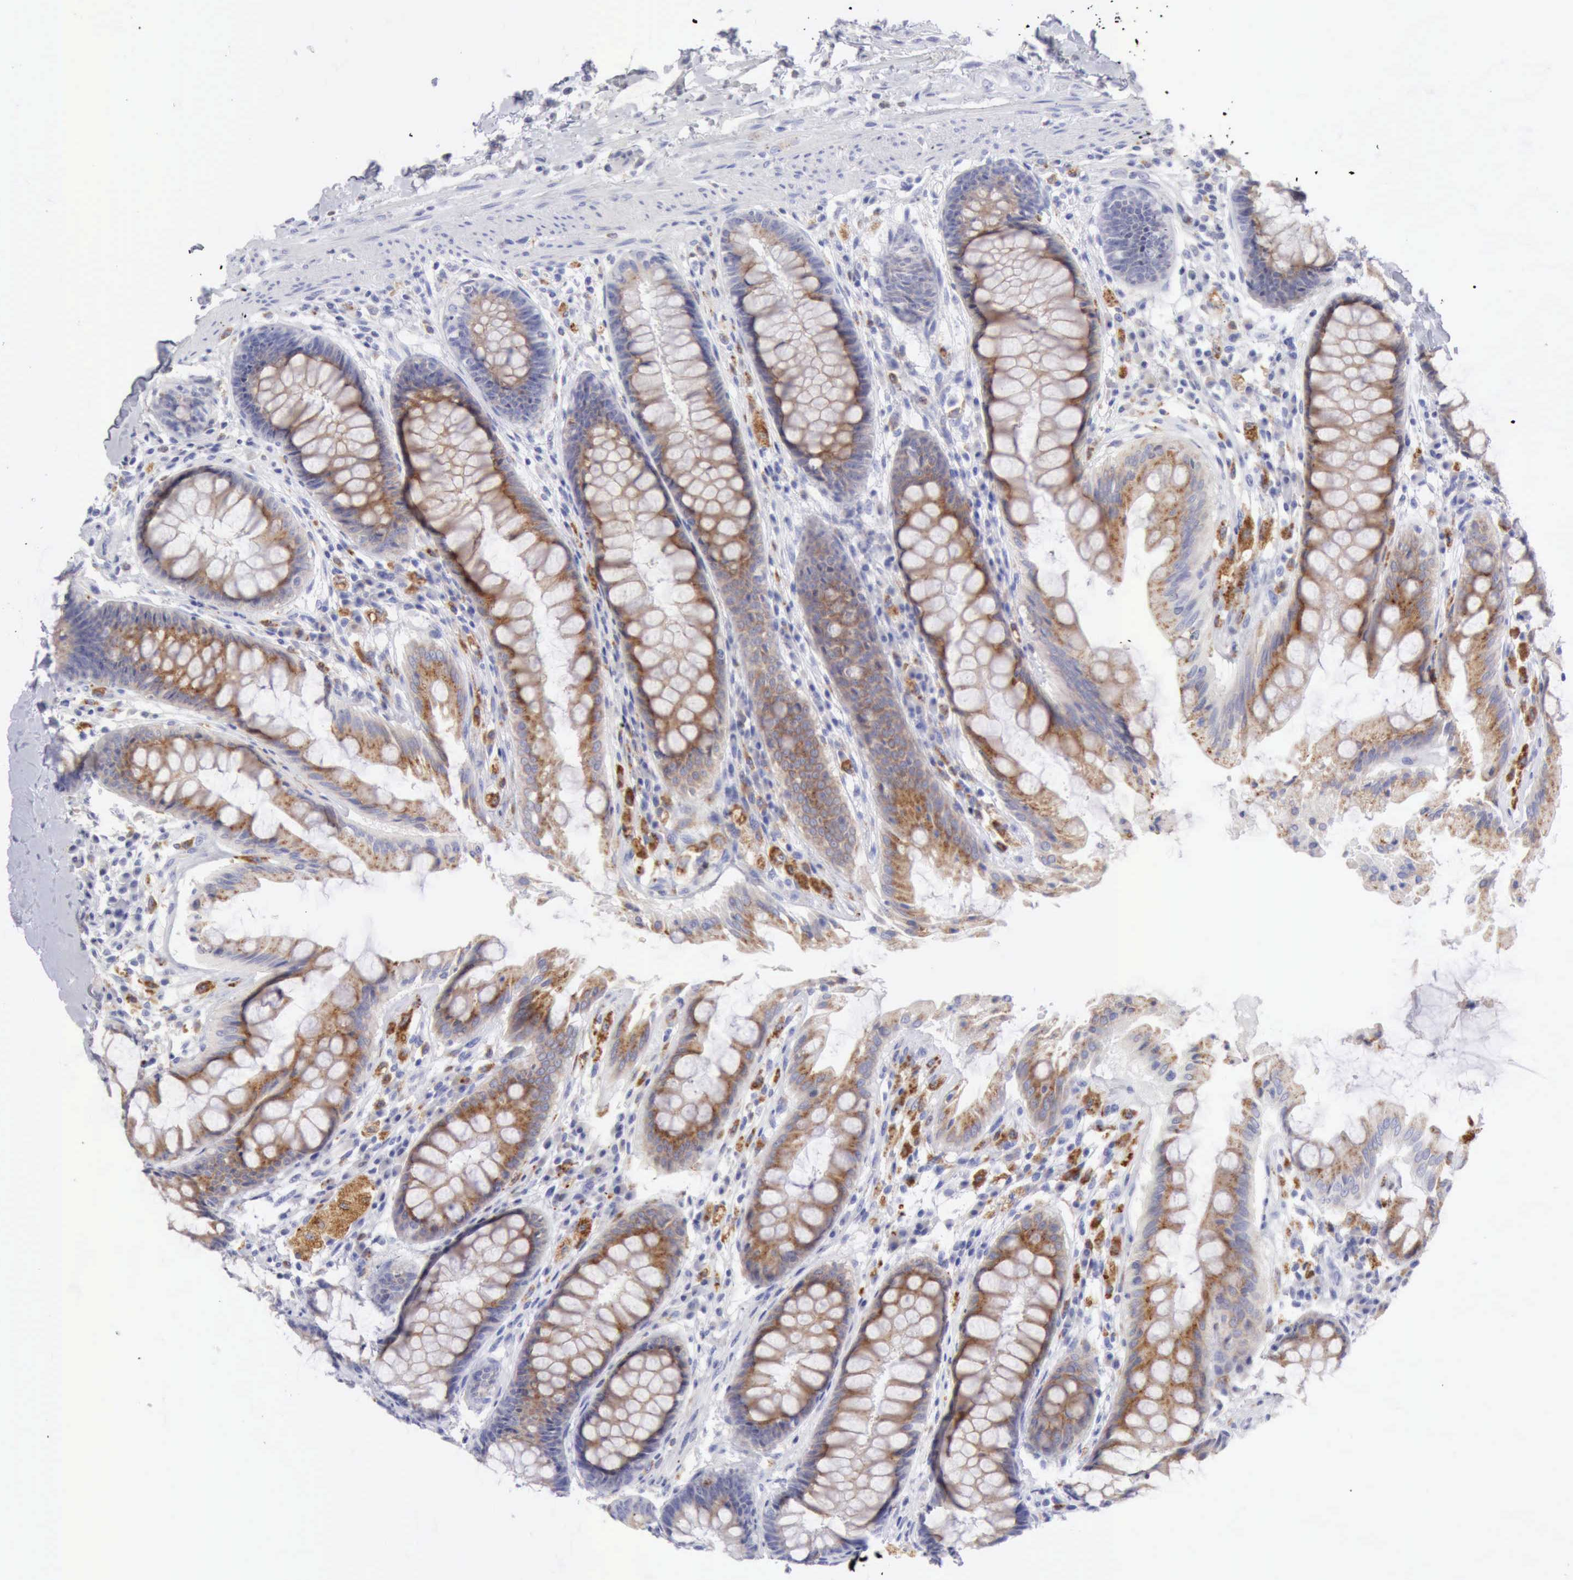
{"staining": {"intensity": "moderate", "quantity": "25%-75%", "location": "cytoplasmic/membranous"}, "tissue": "rectum", "cell_type": "Glandular cells", "image_type": "normal", "snomed": [{"axis": "morphology", "description": "Normal tissue, NOS"}, {"axis": "topography", "description": "Rectum"}], "caption": "This image shows immunohistochemistry staining of benign human rectum, with medium moderate cytoplasmic/membranous staining in about 25%-75% of glandular cells.", "gene": "CTSS", "patient": {"sex": "female", "age": 46}}